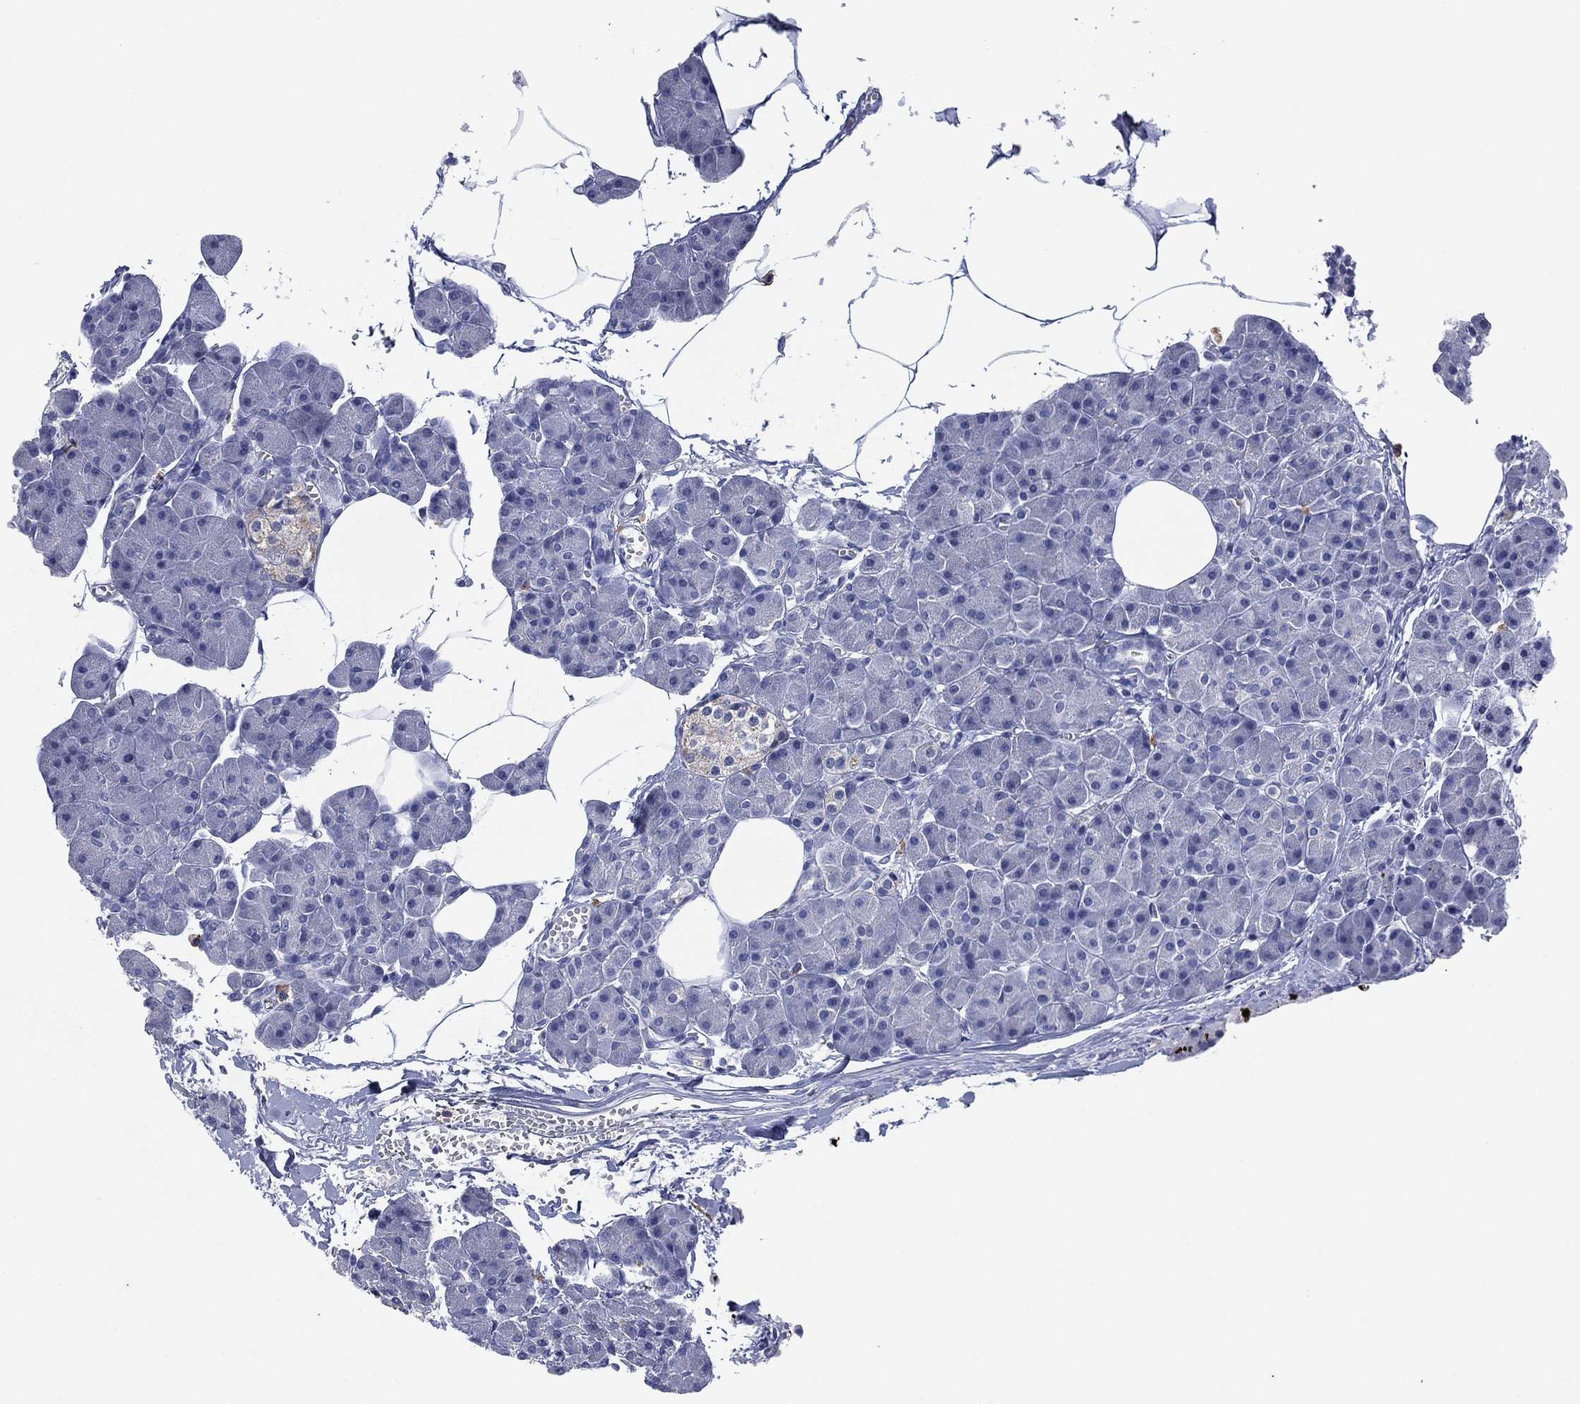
{"staining": {"intensity": "negative", "quantity": "none", "location": "none"}, "tissue": "pancreas", "cell_type": "Exocrine glandular cells", "image_type": "normal", "snomed": [{"axis": "morphology", "description": "Normal tissue, NOS"}, {"axis": "topography", "description": "Pancreas"}], "caption": "This is an immunohistochemistry image of normal pancreas. There is no staining in exocrine glandular cells.", "gene": "FSCN2", "patient": {"sex": "female", "age": 45}}